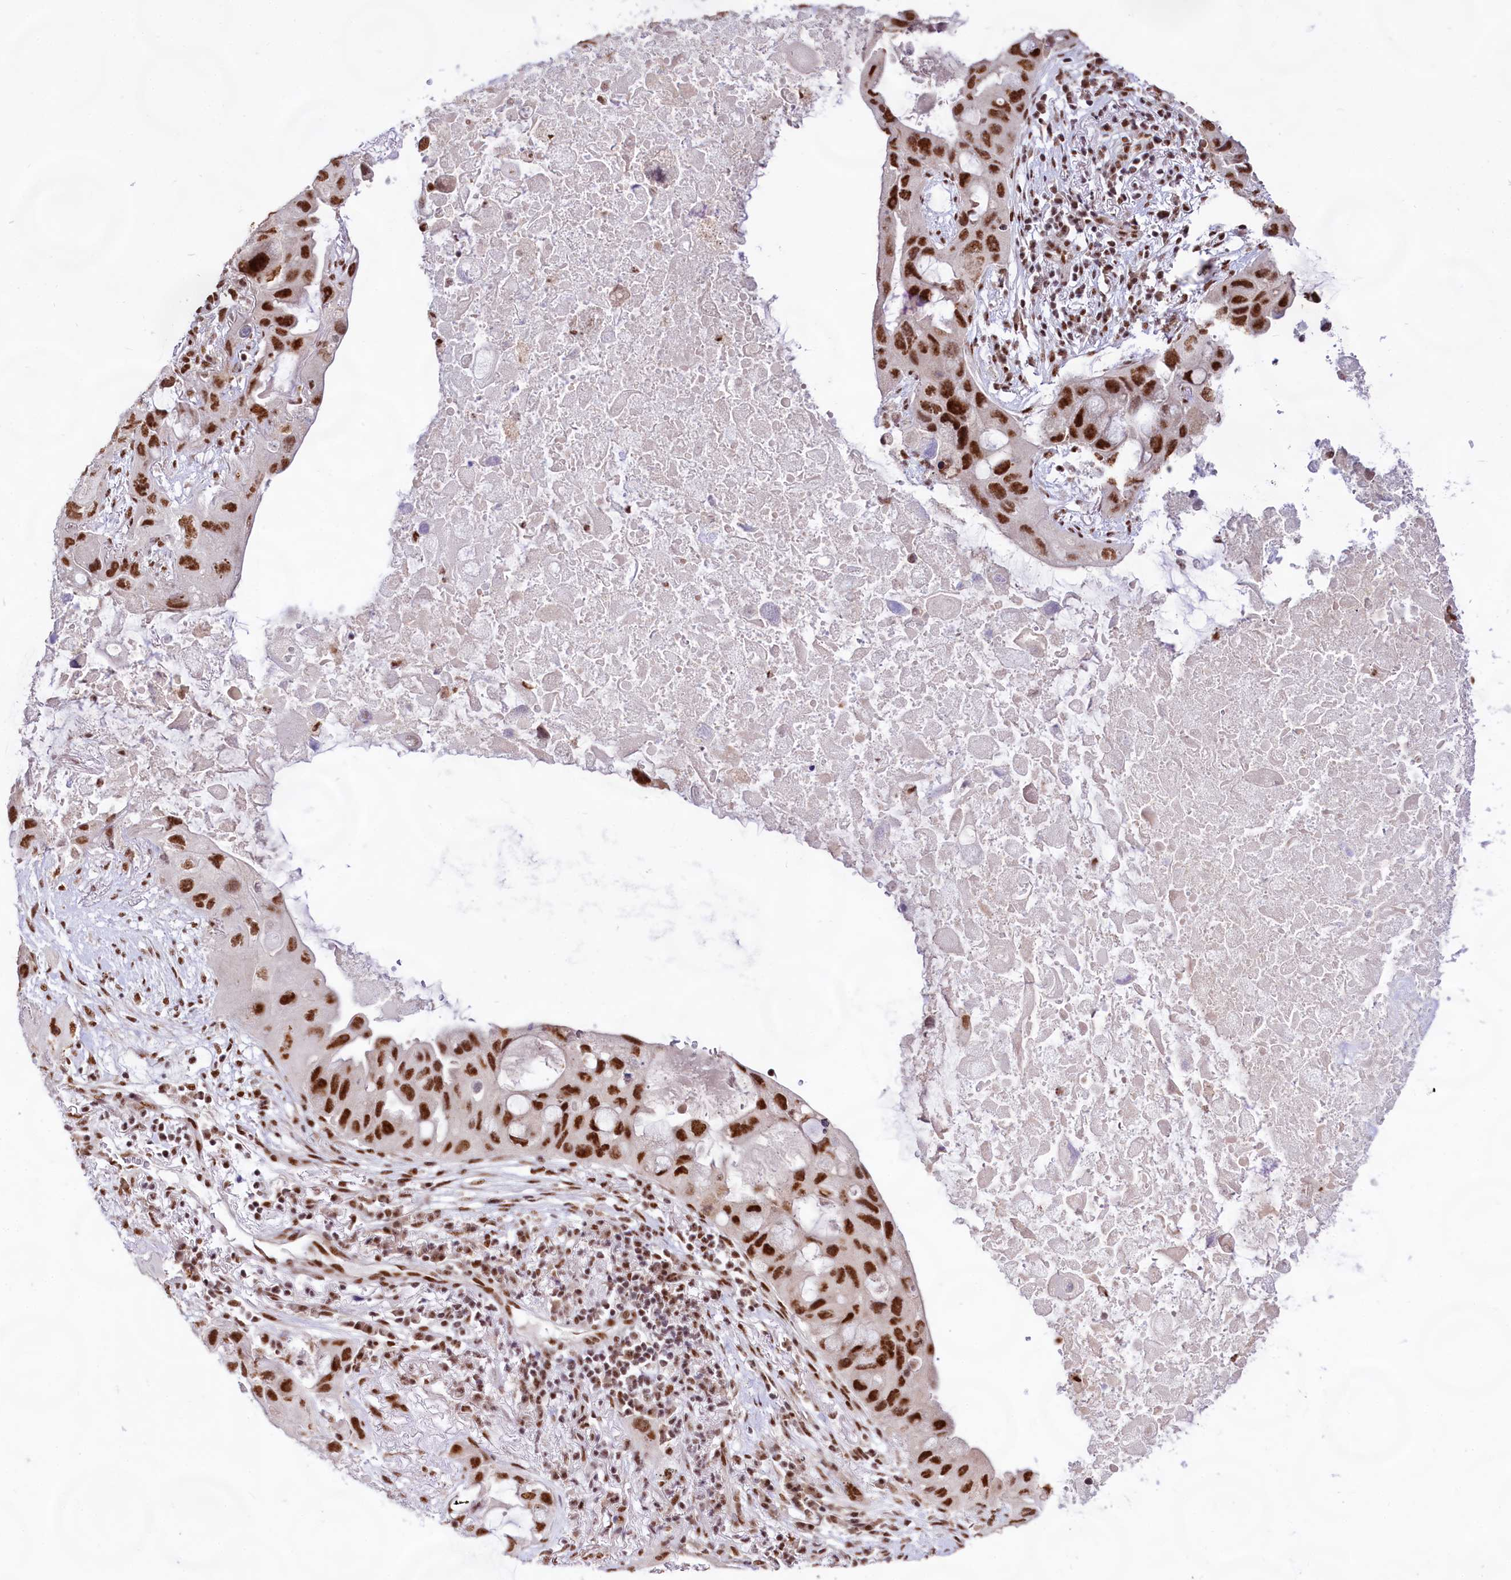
{"staining": {"intensity": "strong", "quantity": ">75%", "location": "nuclear"}, "tissue": "lung cancer", "cell_type": "Tumor cells", "image_type": "cancer", "snomed": [{"axis": "morphology", "description": "Squamous cell carcinoma, NOS"}, {"axis": "topography", "description": "Lung"}], "caption": "Approximately >75% of tumor cells in lung squamous cell carcinoma show strong nuclear protein expression as visualized by brown immunohistochemical staining.", "gene": "HIRA", "patient": {"sex": "female", "age": 73}}